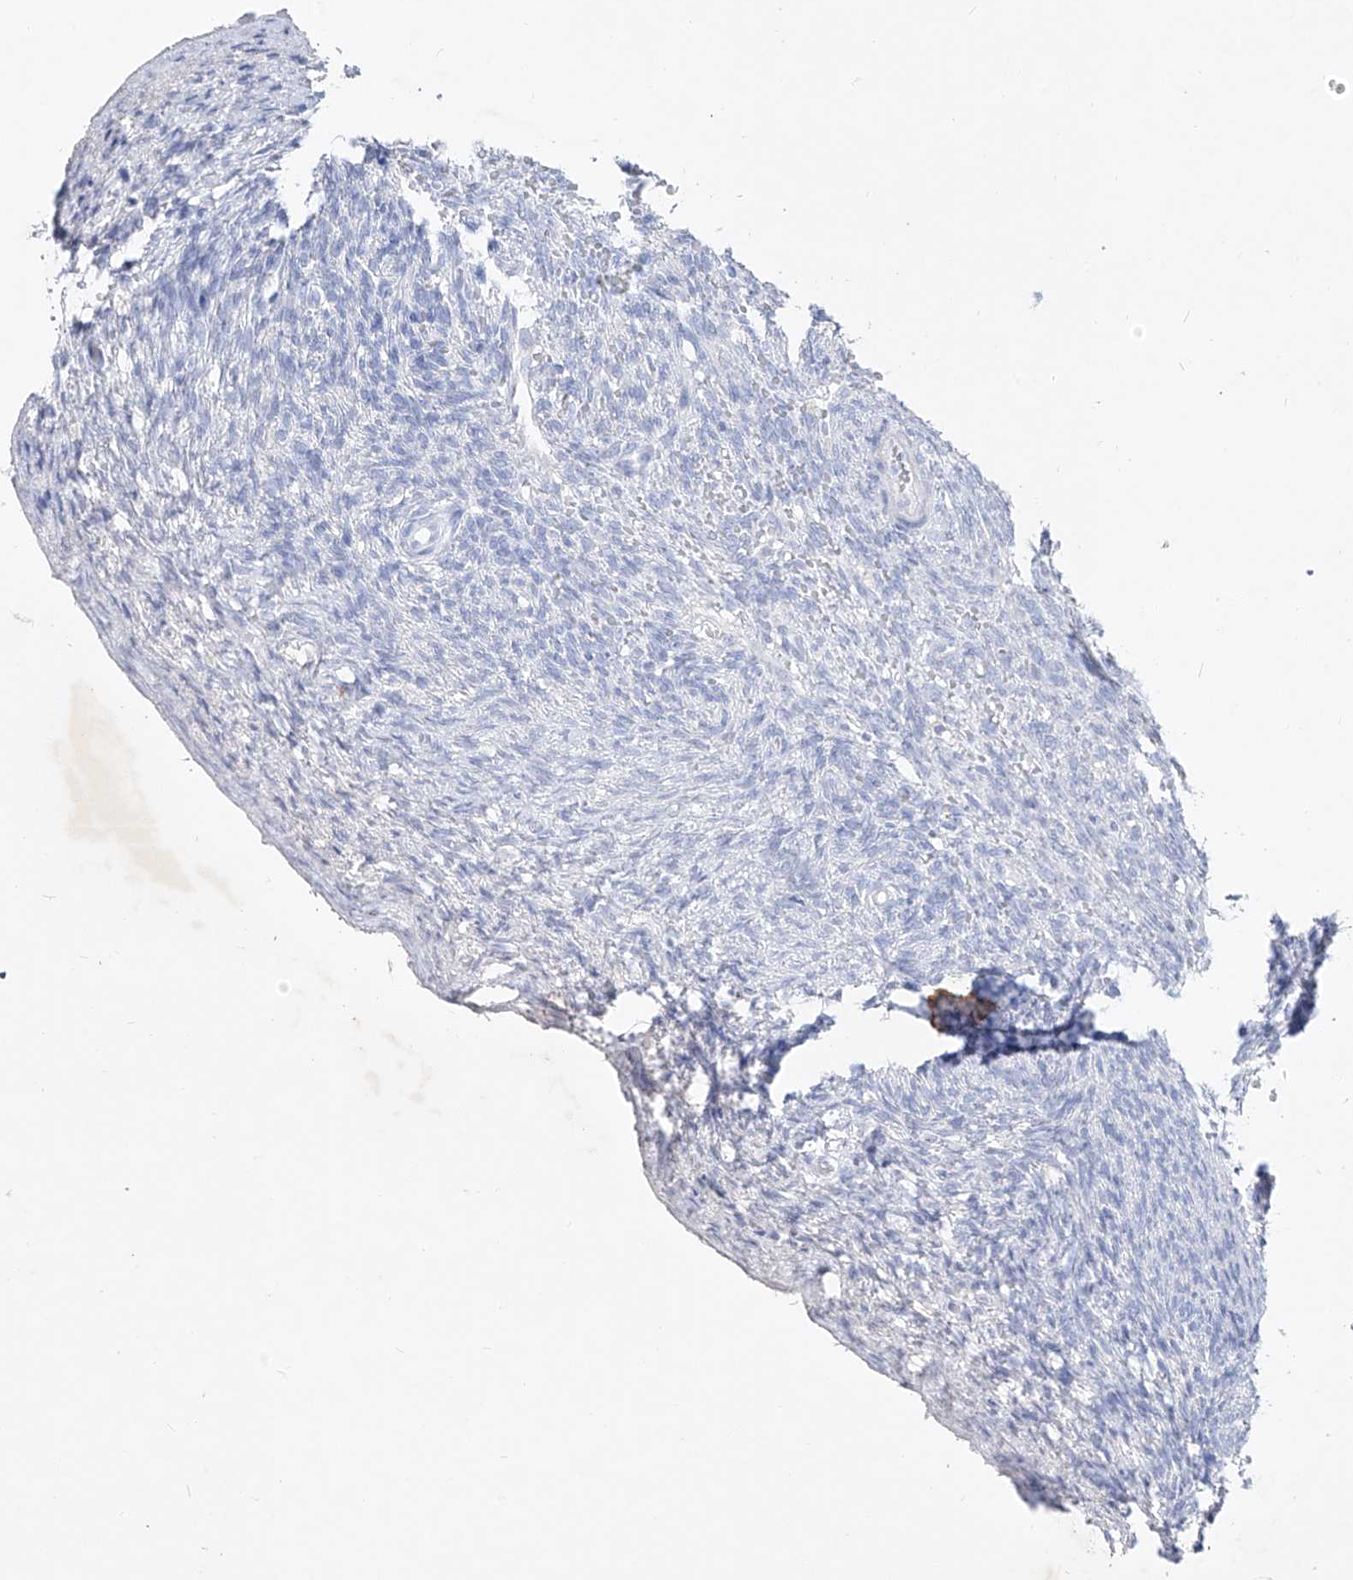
{"staining": {"intensity": "negative", "quantity": "none", "location": "none"}, "tissue": "ovary", "cell_type": "Ovarian stroma cells", "image_type": "normal", "snomed": [{"axis": "morphology", "description": "Normal tissue, NOS"}, {"axis": "topography", "description": "Ovary"}], "caption": "Micrograph shows no significant protein expression in ovarian stroma cells of benign ovary. (Stains: DAB IHC with hematoxylin counter stain, Microscopy: brightfield microscopy at high magnification).", "gene": "FRS3", "patient": {"sex": "female", "age": 34}}